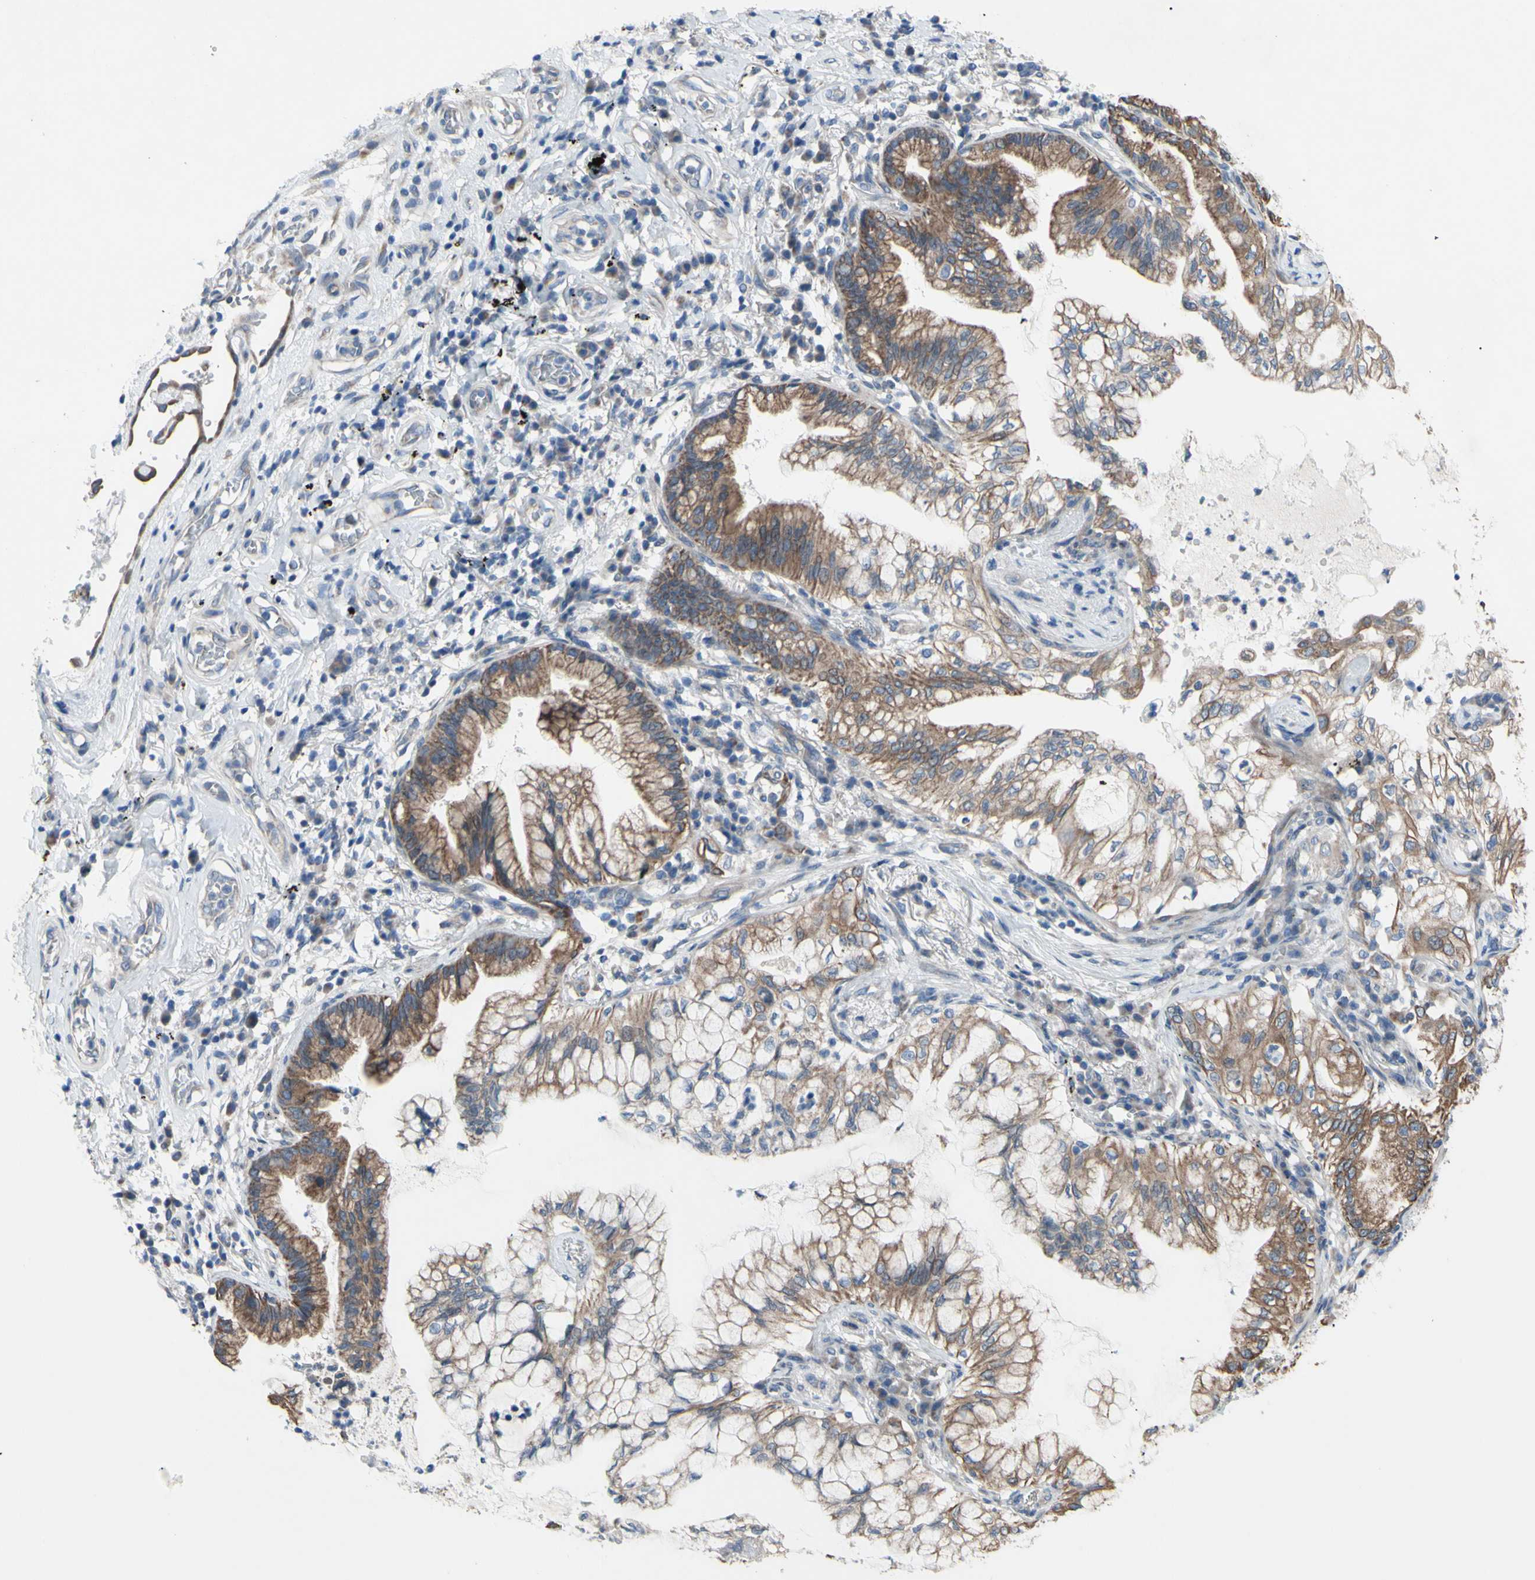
{"staining": {"intensity": "strong", "quantity": ">75%", "location": "cytoplasmic/membranous"}, "tissue": "lung cancer", "cell_type": "Tumor cells", "image_type": "cancer", "snomed": [{"axis": "morphology", "description": "Adenocarcinoma, NOS"}, {"axis": "topography", "description": "Lung"}], "caption": "DAB immunohistochemical staining of human lung adenocarcinoma demonstrates strong cytoplasmic/membranous protein staining in approximately >75% of tumor cells.", "gene": "GRAMD2B", "patient": {"sex": "female", "age": 70}}